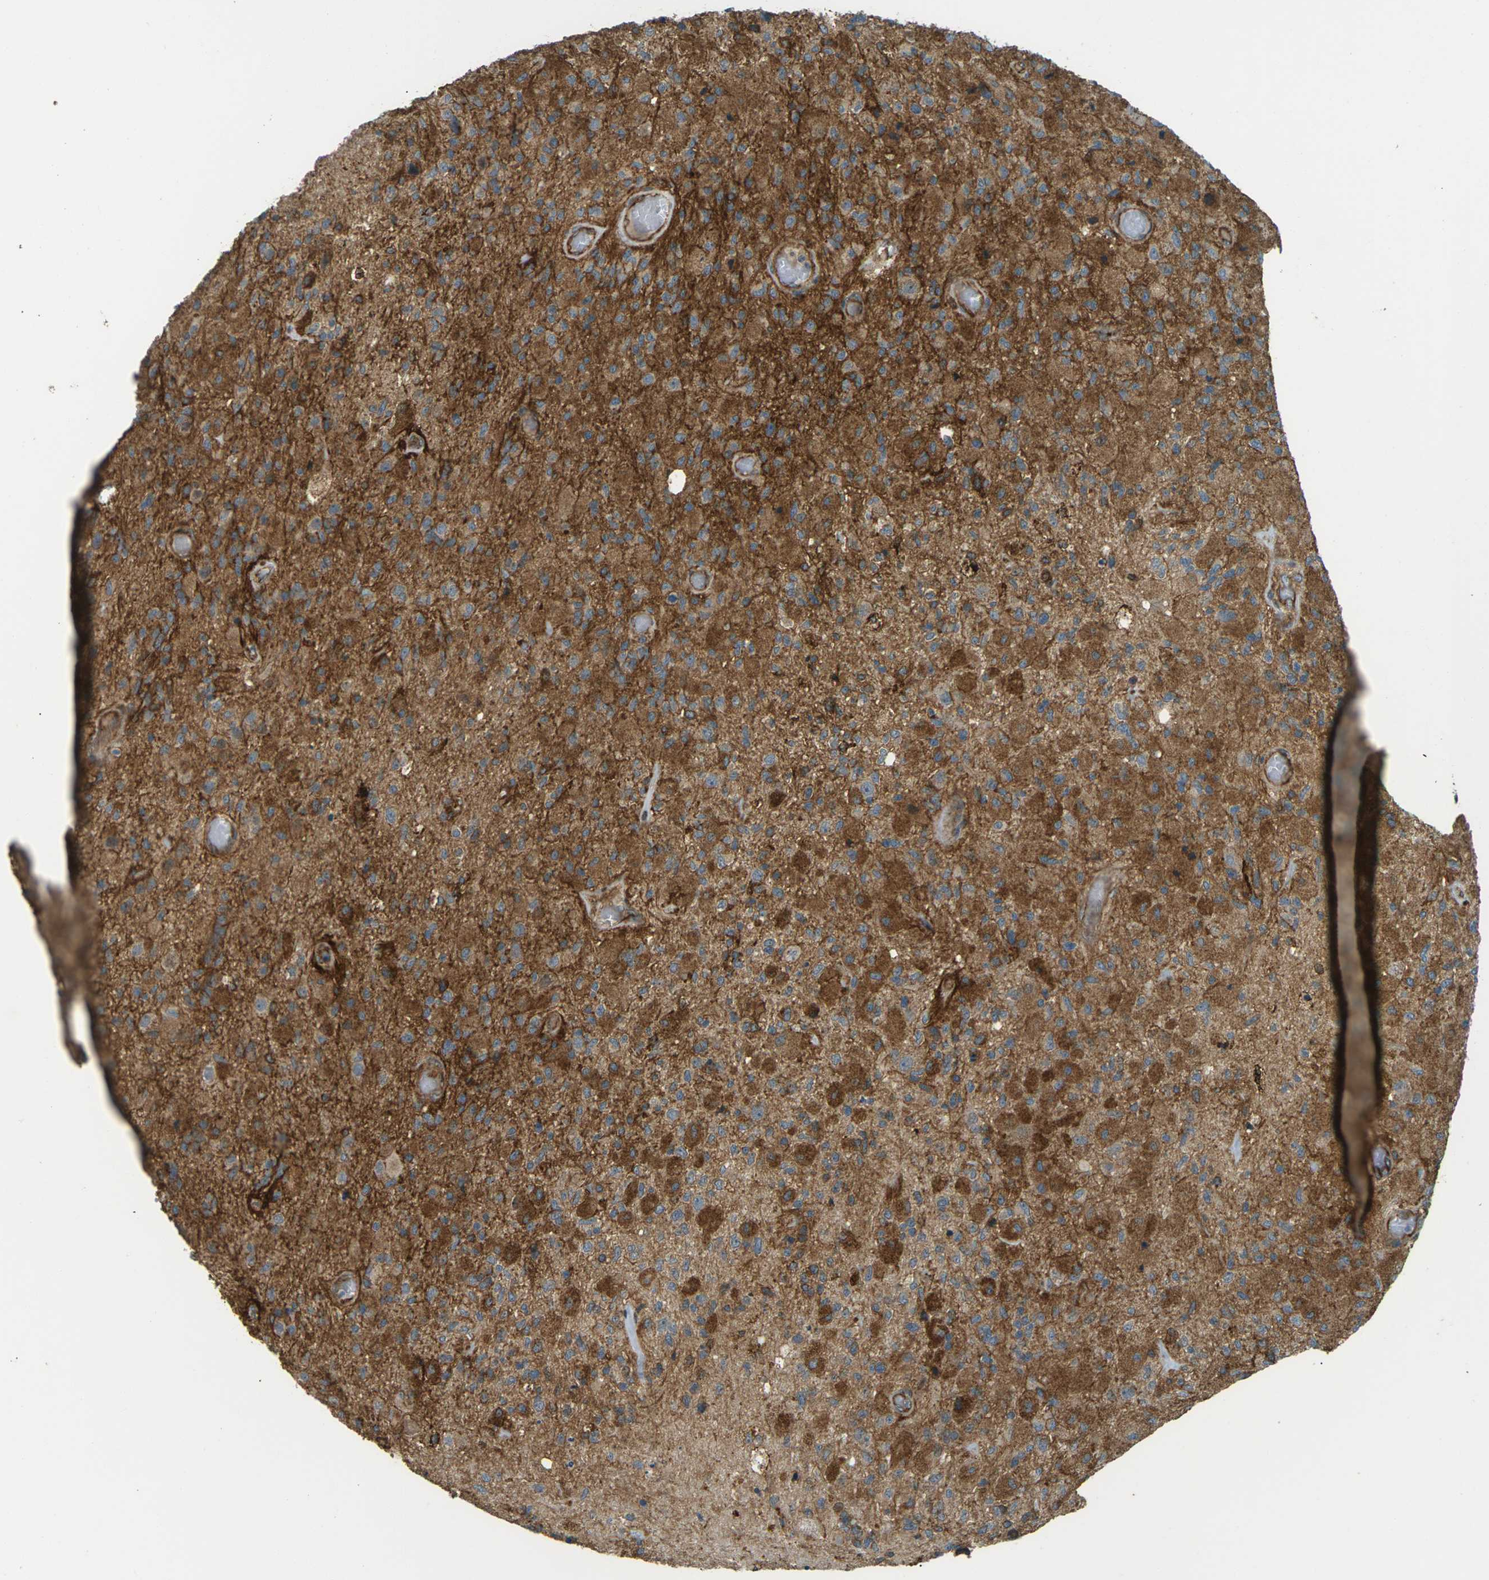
{"staining": {"intensity": "moderate", "quantity": ">75%", "location": "cytoplasmic/membranous"}, "tissue": "glioma", "cell_type": "Tumor cells", "image_type": "cancer", "snomed": [{"axis": "morphology", "description": "Normal tissue, NOS"}, {"axis": "morphology", "description": "Glioma, malignant, High grade"}, {"axis": "topography", "description": "Cerebral cortex"}], "caption": "Immunohistochemistry (IHC) micrograph of glioma stained for a protein (brown), which exhibits medium levels of moderate cytoplasmic/membranous staining in approximately >75% of tumor cells.", "gene": "S1PR1", "patient": {"sex": "male", "age": 77}}